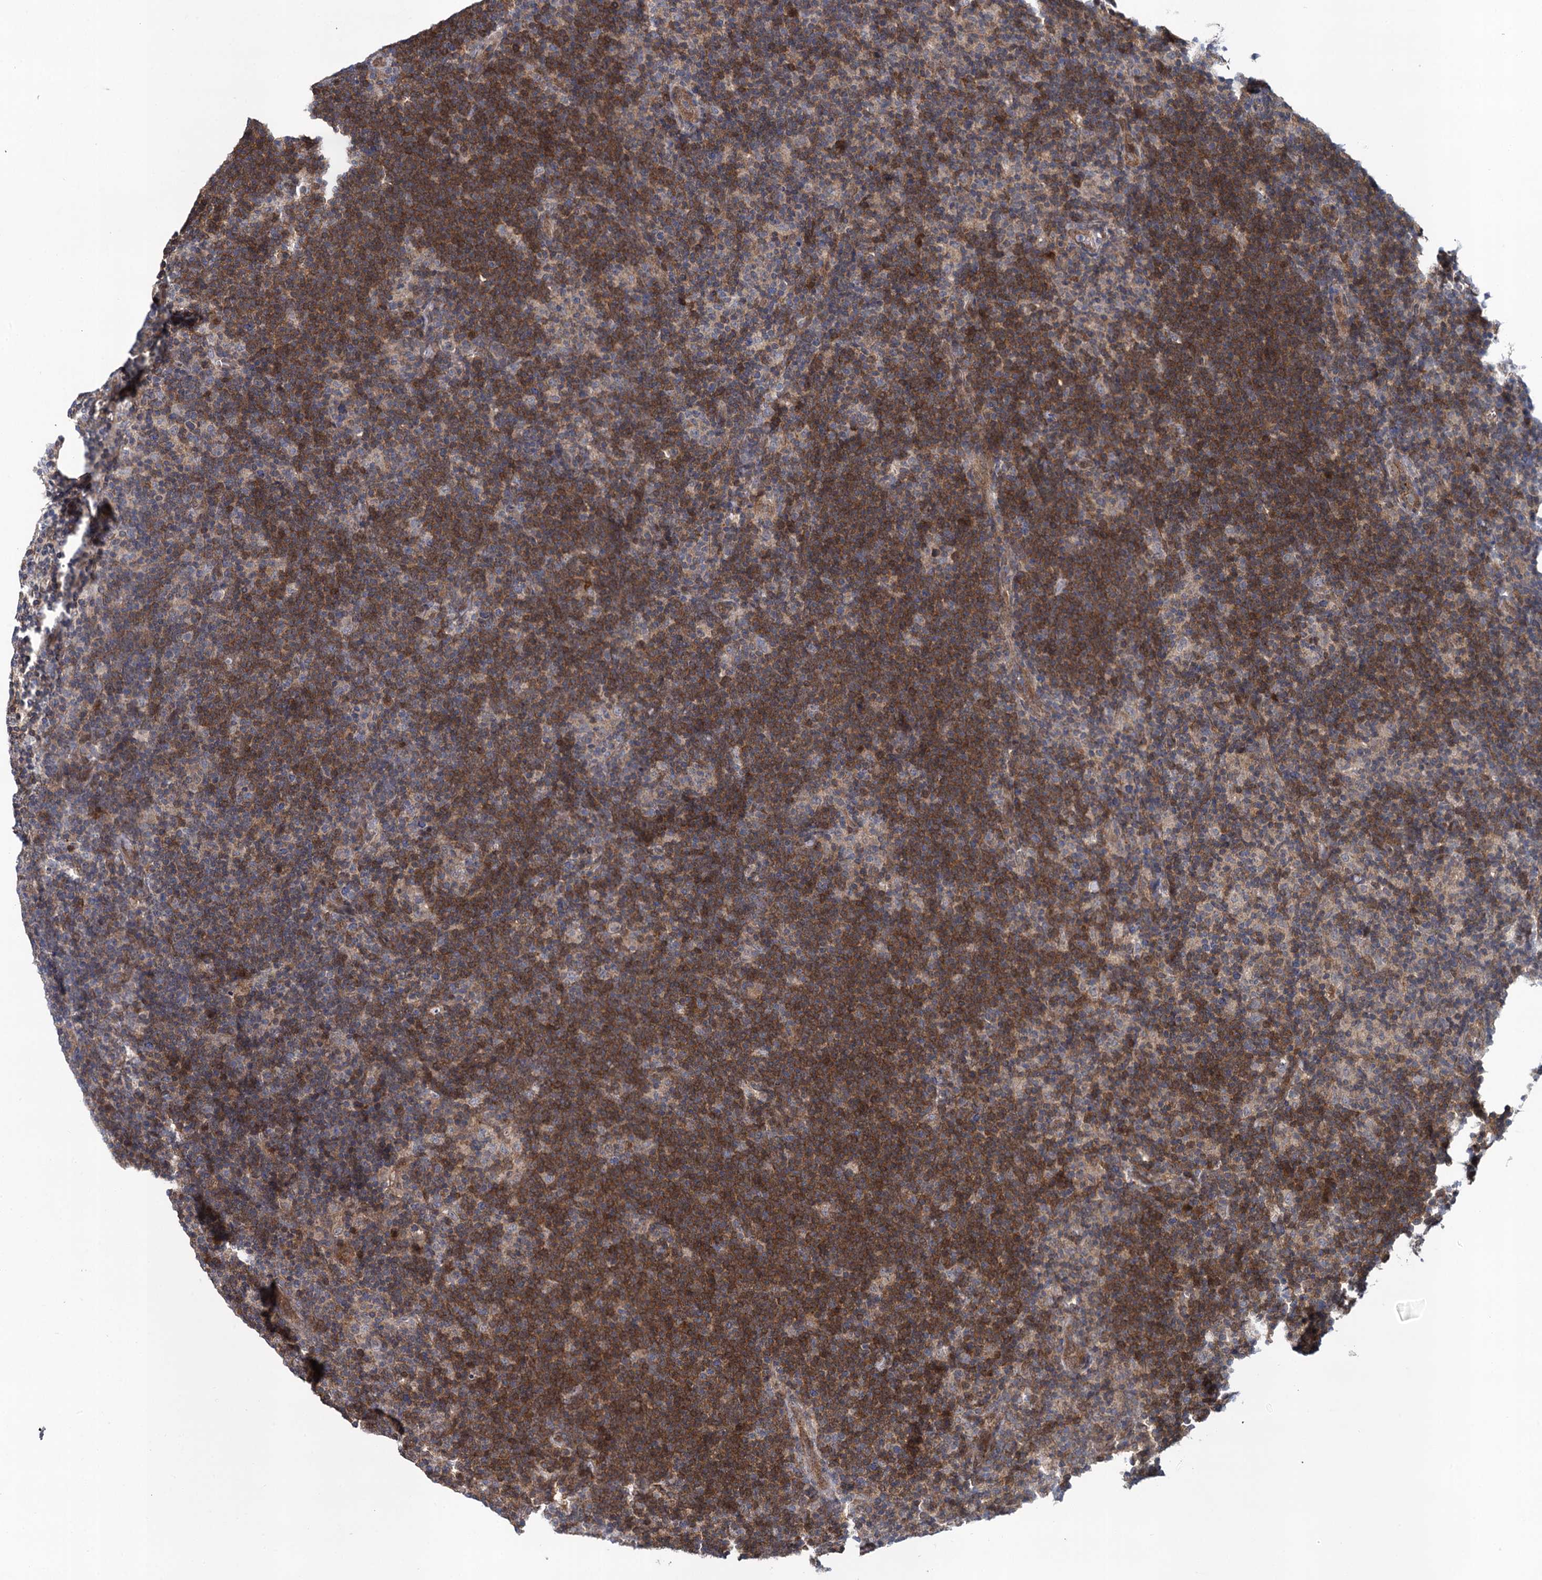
{"staining": {"intensity": "weak", "quantity": "25%-75%", "location": "cytoplasmic/membranous"}, "tissue": "lymphoma", "cell_type": "Tumor cells", "image_type": "cancer", "snomed": [{"axis": "morphology", "description": "Hodgkin's disease, NOS"}, {"axis": "topography", "description": "Lymph node"}], "caption": "High-magnification brightfield microscopy of Hodgkin's disease stained with DAB (3,3'-diaminobenzidine) (brown) and counterstained with hematoxylin (blue). tumor cells exhibit weak cytoplasmic/membranous staining is present in about25%-75% of cells.", "gene": "GLO1", "patient": {"sex": "female", "age": 57}}